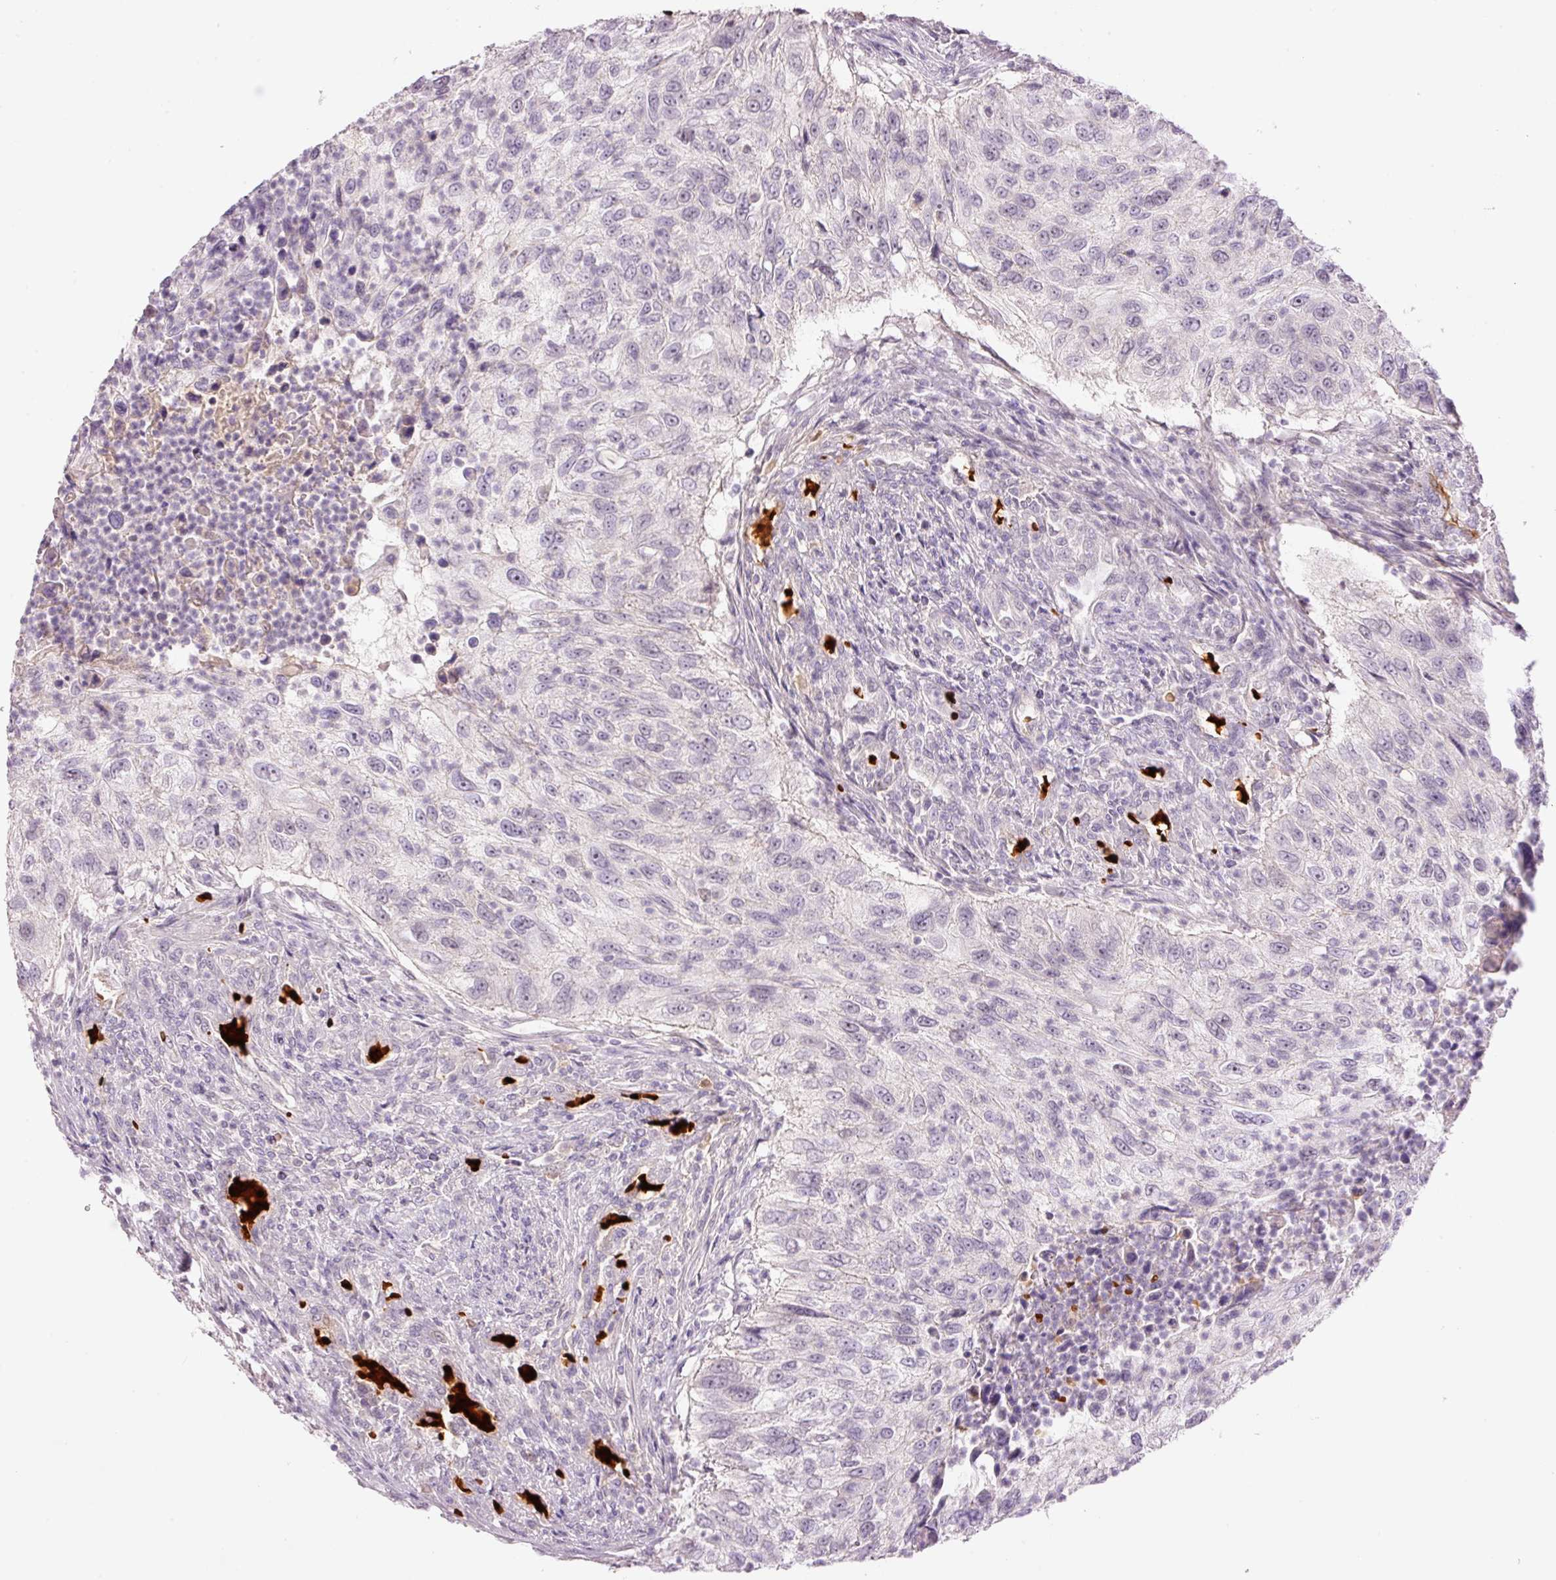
{"staining": {"intensity": "negative", "quantity": "none", "location": "none"}, "tissue": "urothelial cancer", "cell_type": "Tumor cells", "image_type": "cancer", "snomed": [{"axis": "morphology", "description": "Urothelial carcinoma, High grade"}, {"axis": "topography", "description": "Urinary bladder"}], "caption": "Immunohistochemistry of urothelial cancer shows no expression in tumor cells. Brightfield microscopy of immunohistochemistry stained with DAB (3,3'-diaminobenzidine) (brown) and hematoxylin (blue), captured at high magnification.", "gene": "LY6G6D", "patient": {"sex": "female", "age": 60}}